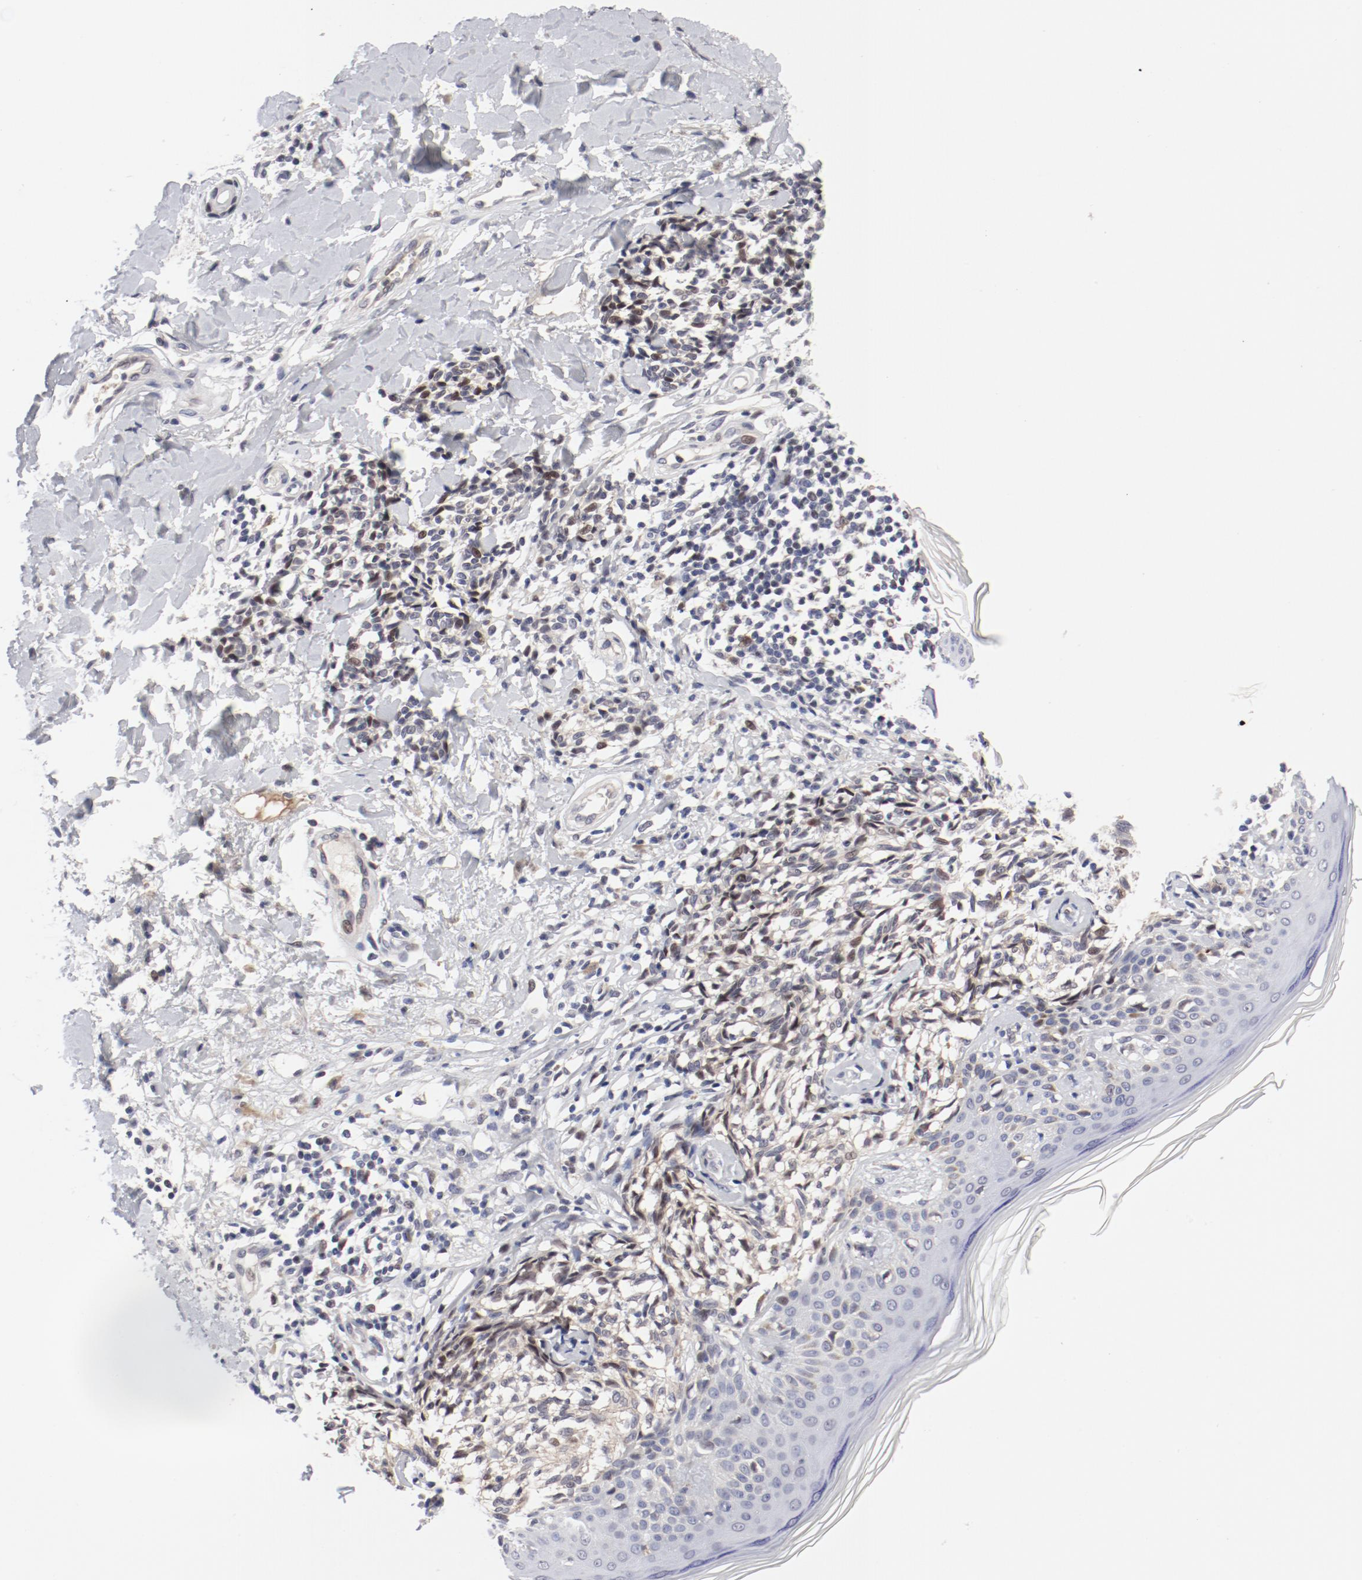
{"staining": {"intensity": "weak", "quantity": "25%-75%", "location": "nuclear"}, "tissue": "melanoma", "cell_type": "Tumor cells", "image_type": "cancer", "snomed": [{"axis": "morphology", "description": "Malignant melanoma, NOS"}, {"axis": "topography", "description": "Skin"}], "caption": "Malignant melanoma stained for a protein (brown) shows weak nuclear positive expression in approximately 25%-75% of tumor cells.", "gene": "FSCB", "patient": {"sex": "male", "age": 67}}